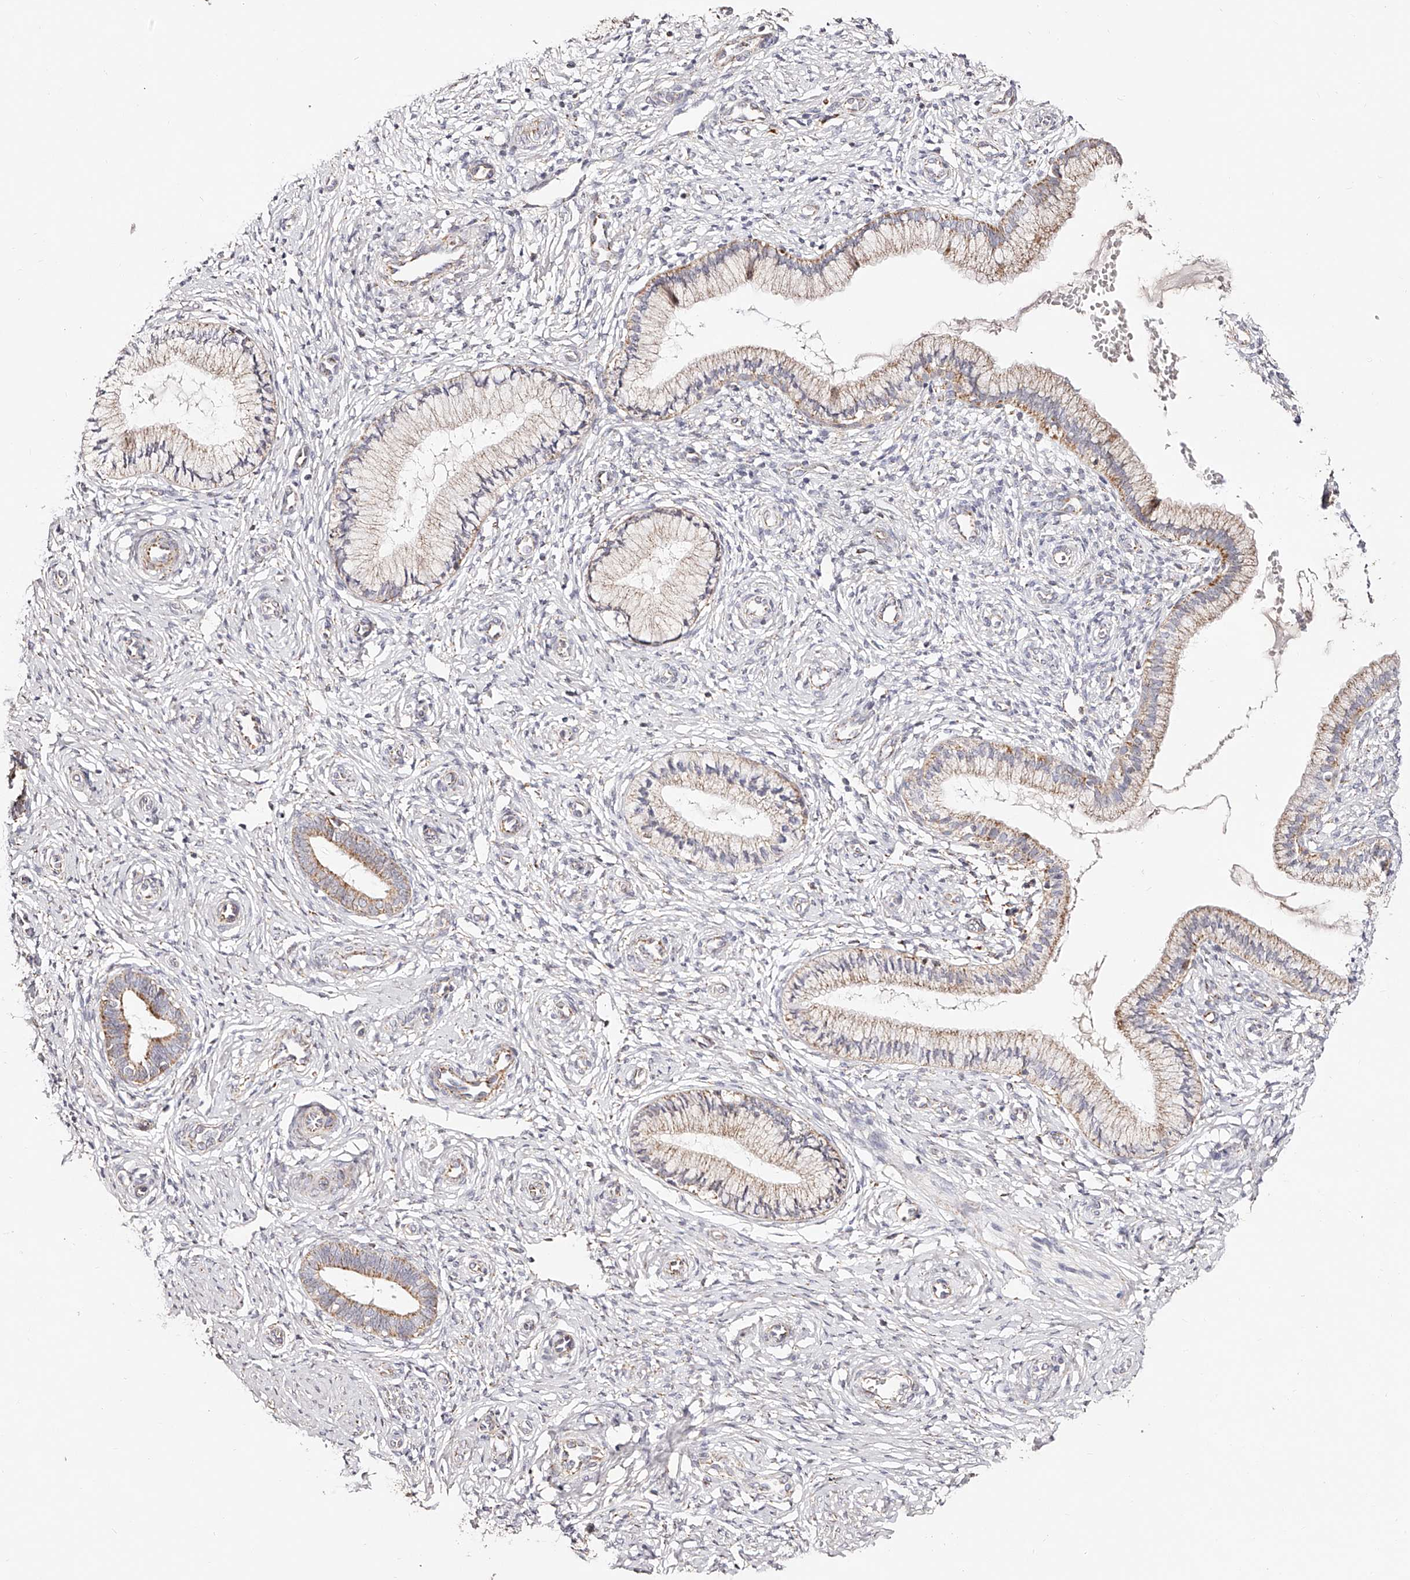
{"staining": {"intensity": "moderate", "quantity": ">75%", "location": "cytoplasmic/membranous"}, "tissue": "cervix", "cell_type": "Glandular cells", "image_type": "normal", "snomed": [{"axis": "morphology", "description": "Normal tissue, NOS"}, {"axis": "topography", "description": "Cervix"}], "caption": "Human cervix stained with a brown dye exhibits moderate cytoplasmic/membranous positive expression in approximately >75% of glandular cells.", "gene": "NDUFV3", "patient": {"sex": "female", "age": 27}}